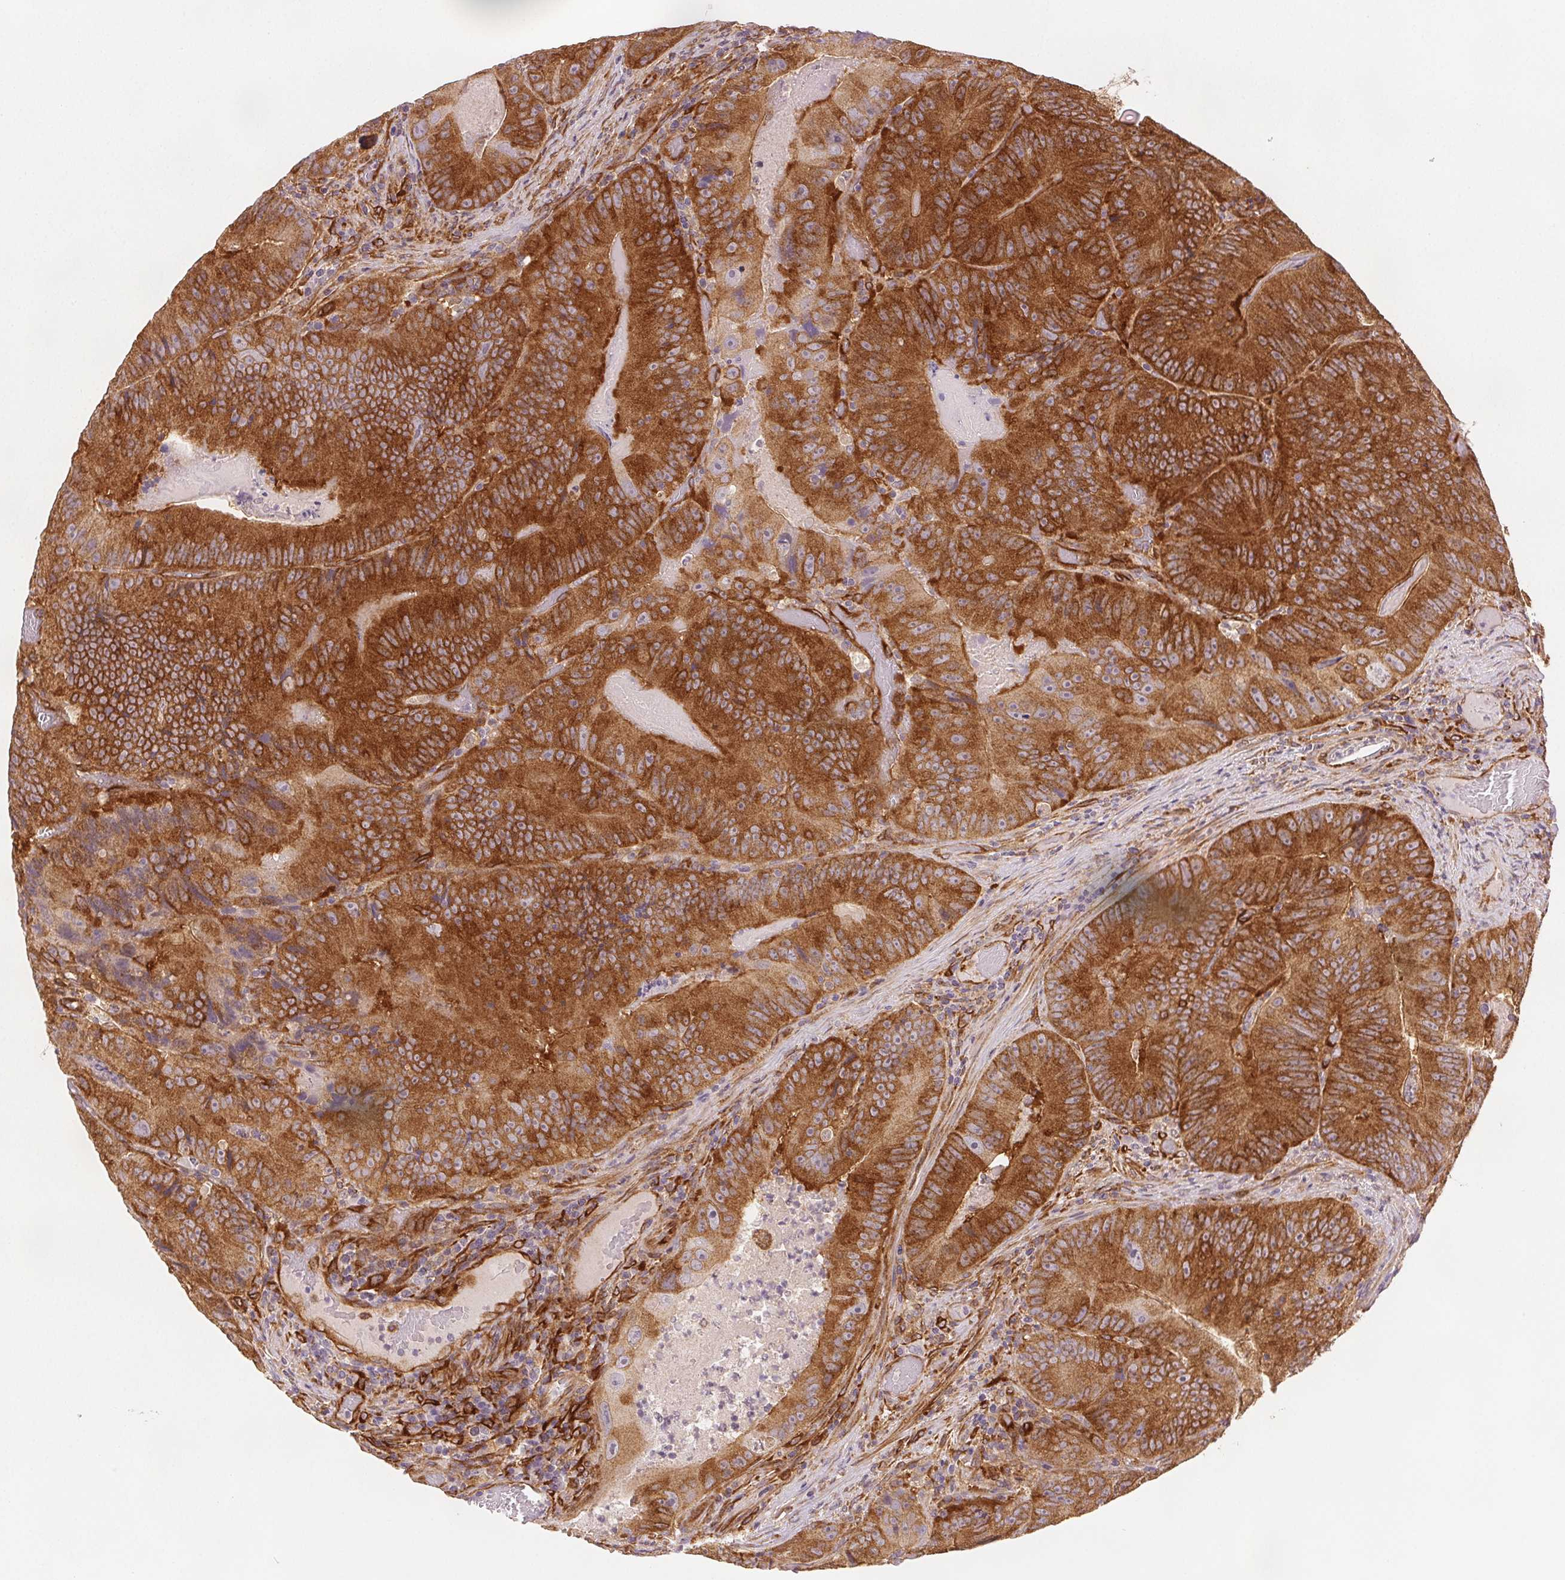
{"staining": {"intensity": "strong", "quantity": ">75%", "location": "cytoplasmic/membranous"}, "tissue": "colorectal cancer", "cell_type": "Tumor cells", "image_type": "cancer", "snomed": [{"axis": "morphology", "description": "Adenocarcinoma, NOS"}, {"axis": "topography", "description": "Colon"}], "caption": "Tumor cells exhibit high levels of strong cytoplasmic/membranous positivity in approximately >75% of cells in colorectal cancer.", "gene": "DIAPH2", "patient": {"sex": "female", "age": 86}}